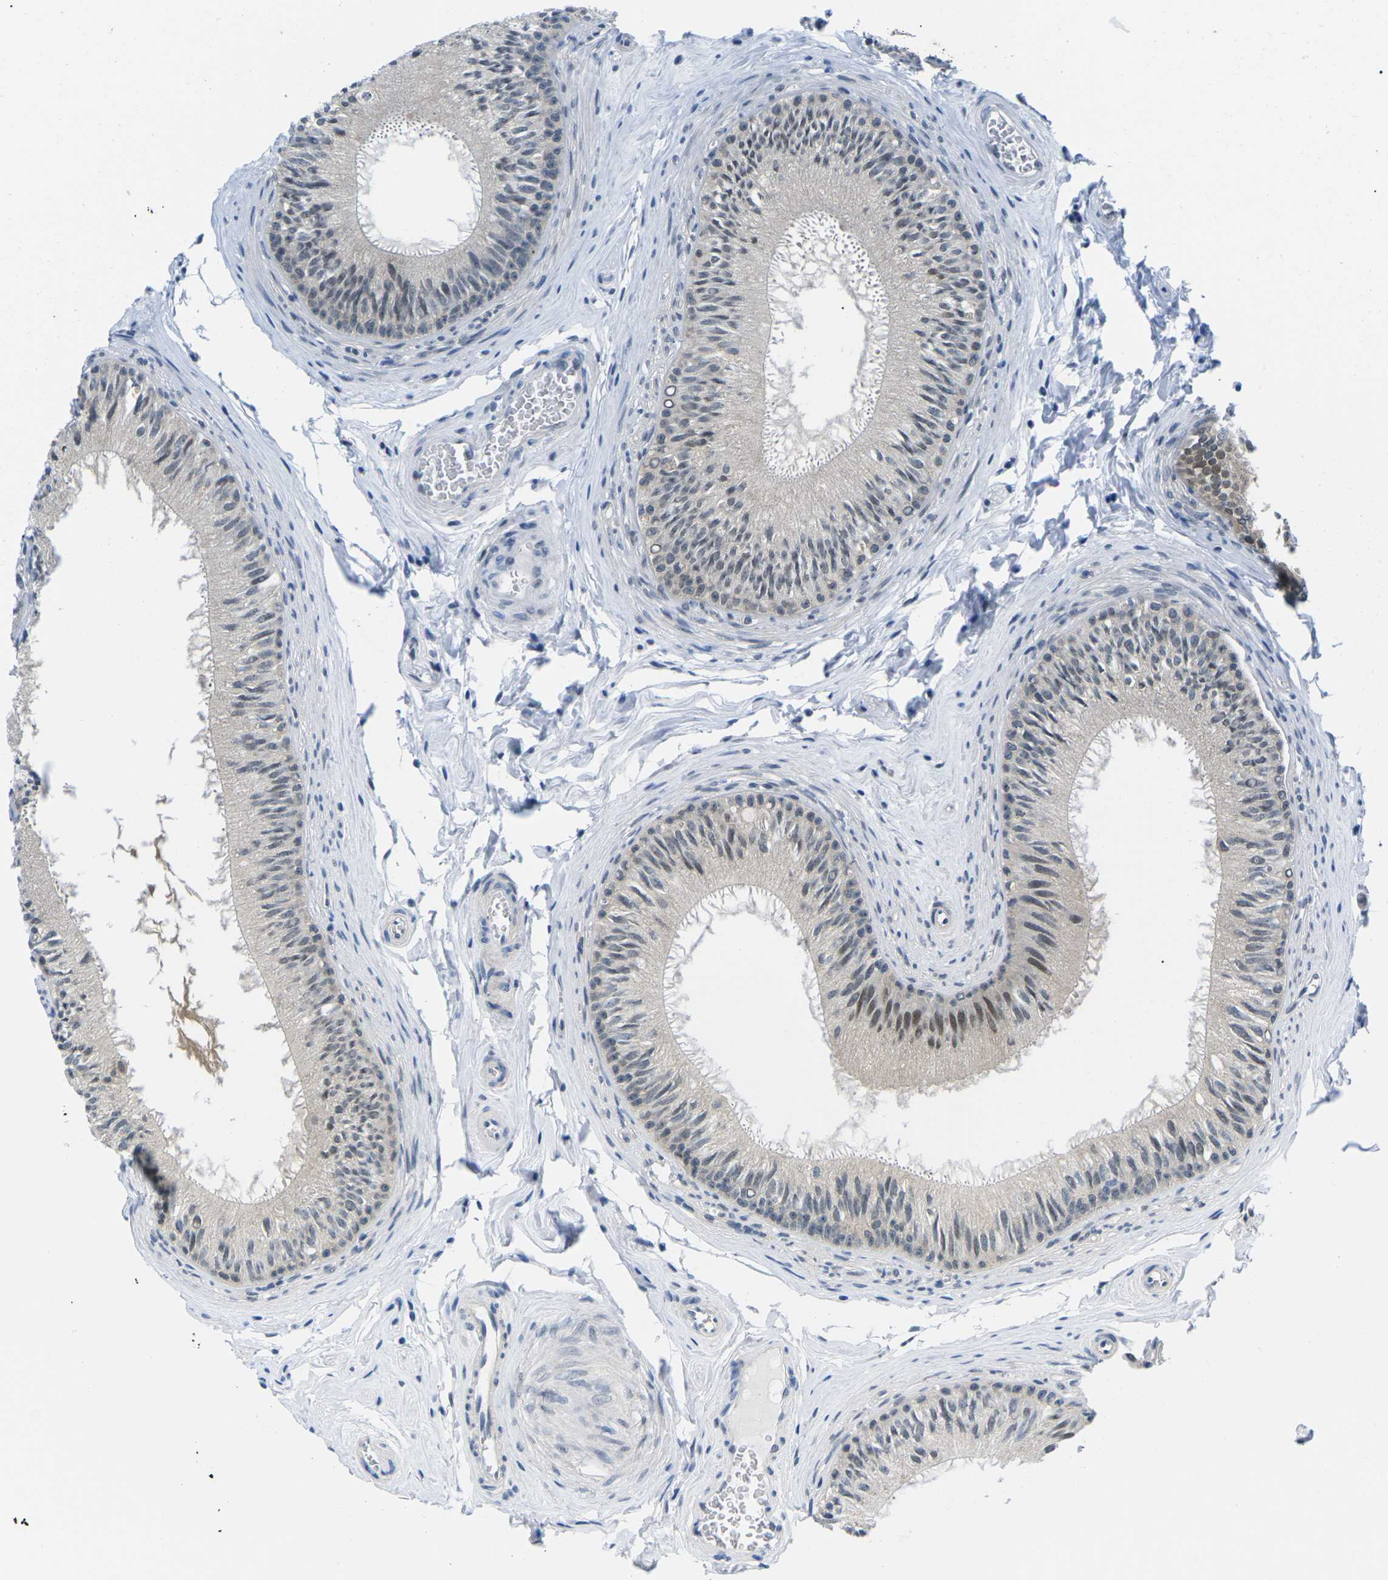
{"staining": {"intensity": "moderate", "quantity": "25%-75%", "location": "nuclear"}, "tissue": "epididymis", "cell_type": "Glandular cells", "image_type": "normal", "snomed": [{"axis": "morphology", "description": "Normal tissue, NOS"}, {"axis": "topography", "description": "Testis"}, {"axis": "topography", "description": "Epididymis"}], "caption": "This image displays IHC staining of unremarkable human epididymis, with medium moderate nuclear positivity in about 25%-75% of glandular cells.", "gene": "UBA7", "patient": {"sex": "male", "age": 36}}